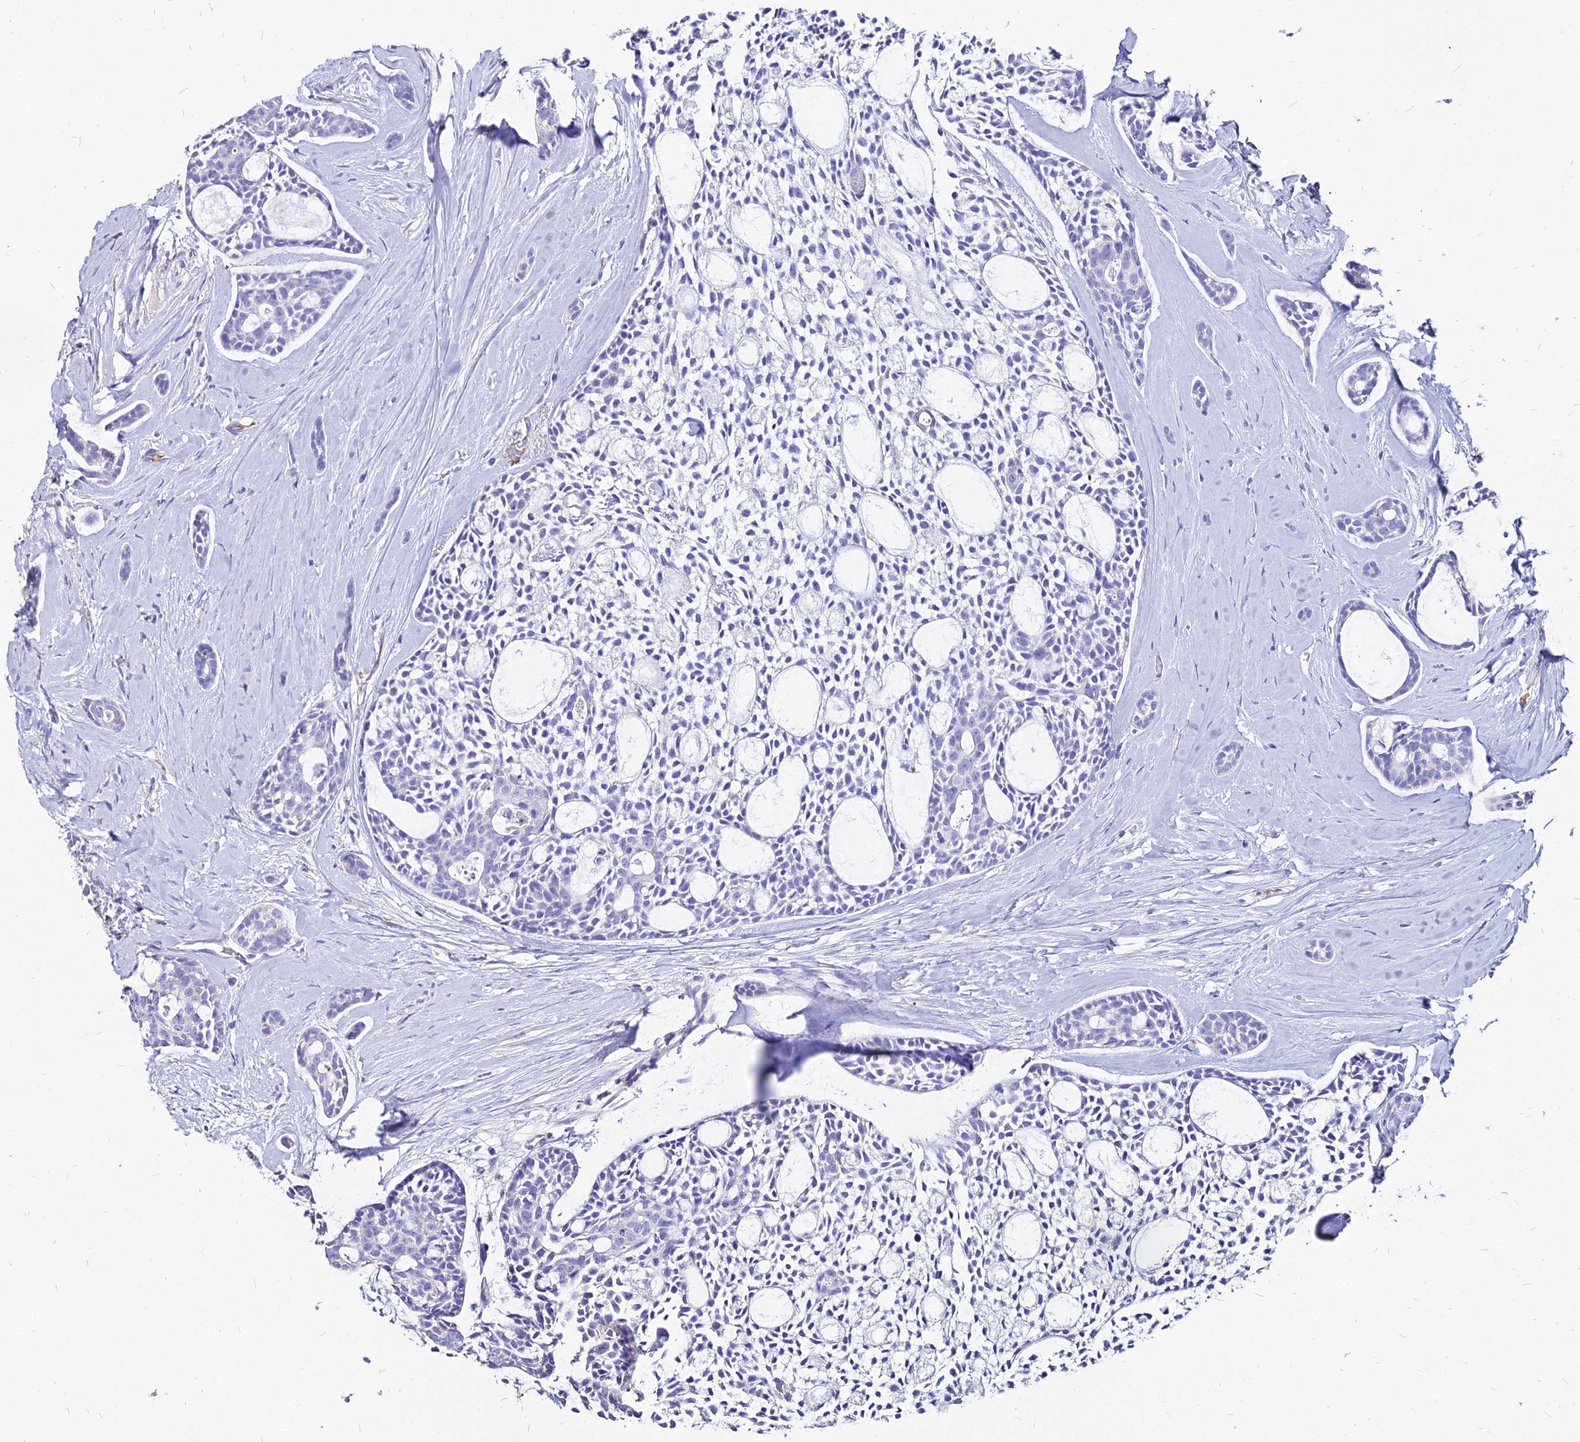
{"staining": {"intensity": "negative", "quantity": "none", "location": "none"}, "tissue": "head and neck cancer", "cell_type": "Tumor cells", "image_type": "cancer", "snomed": [{"axis": "morphology", "description": "Adenocarcinoma, NOS"}, {"axis": "topography", "description": "Subcutis"}, {"axis": "topography", "description": "Head-Neck"}], "caption": "Human head and neck adenocarcinoma stained for a protein using immunohistochemistry (IHC) reveals no staining in tumor cells.", "gene": "NME5", "patient": {"sex": "female", "age": 73}}